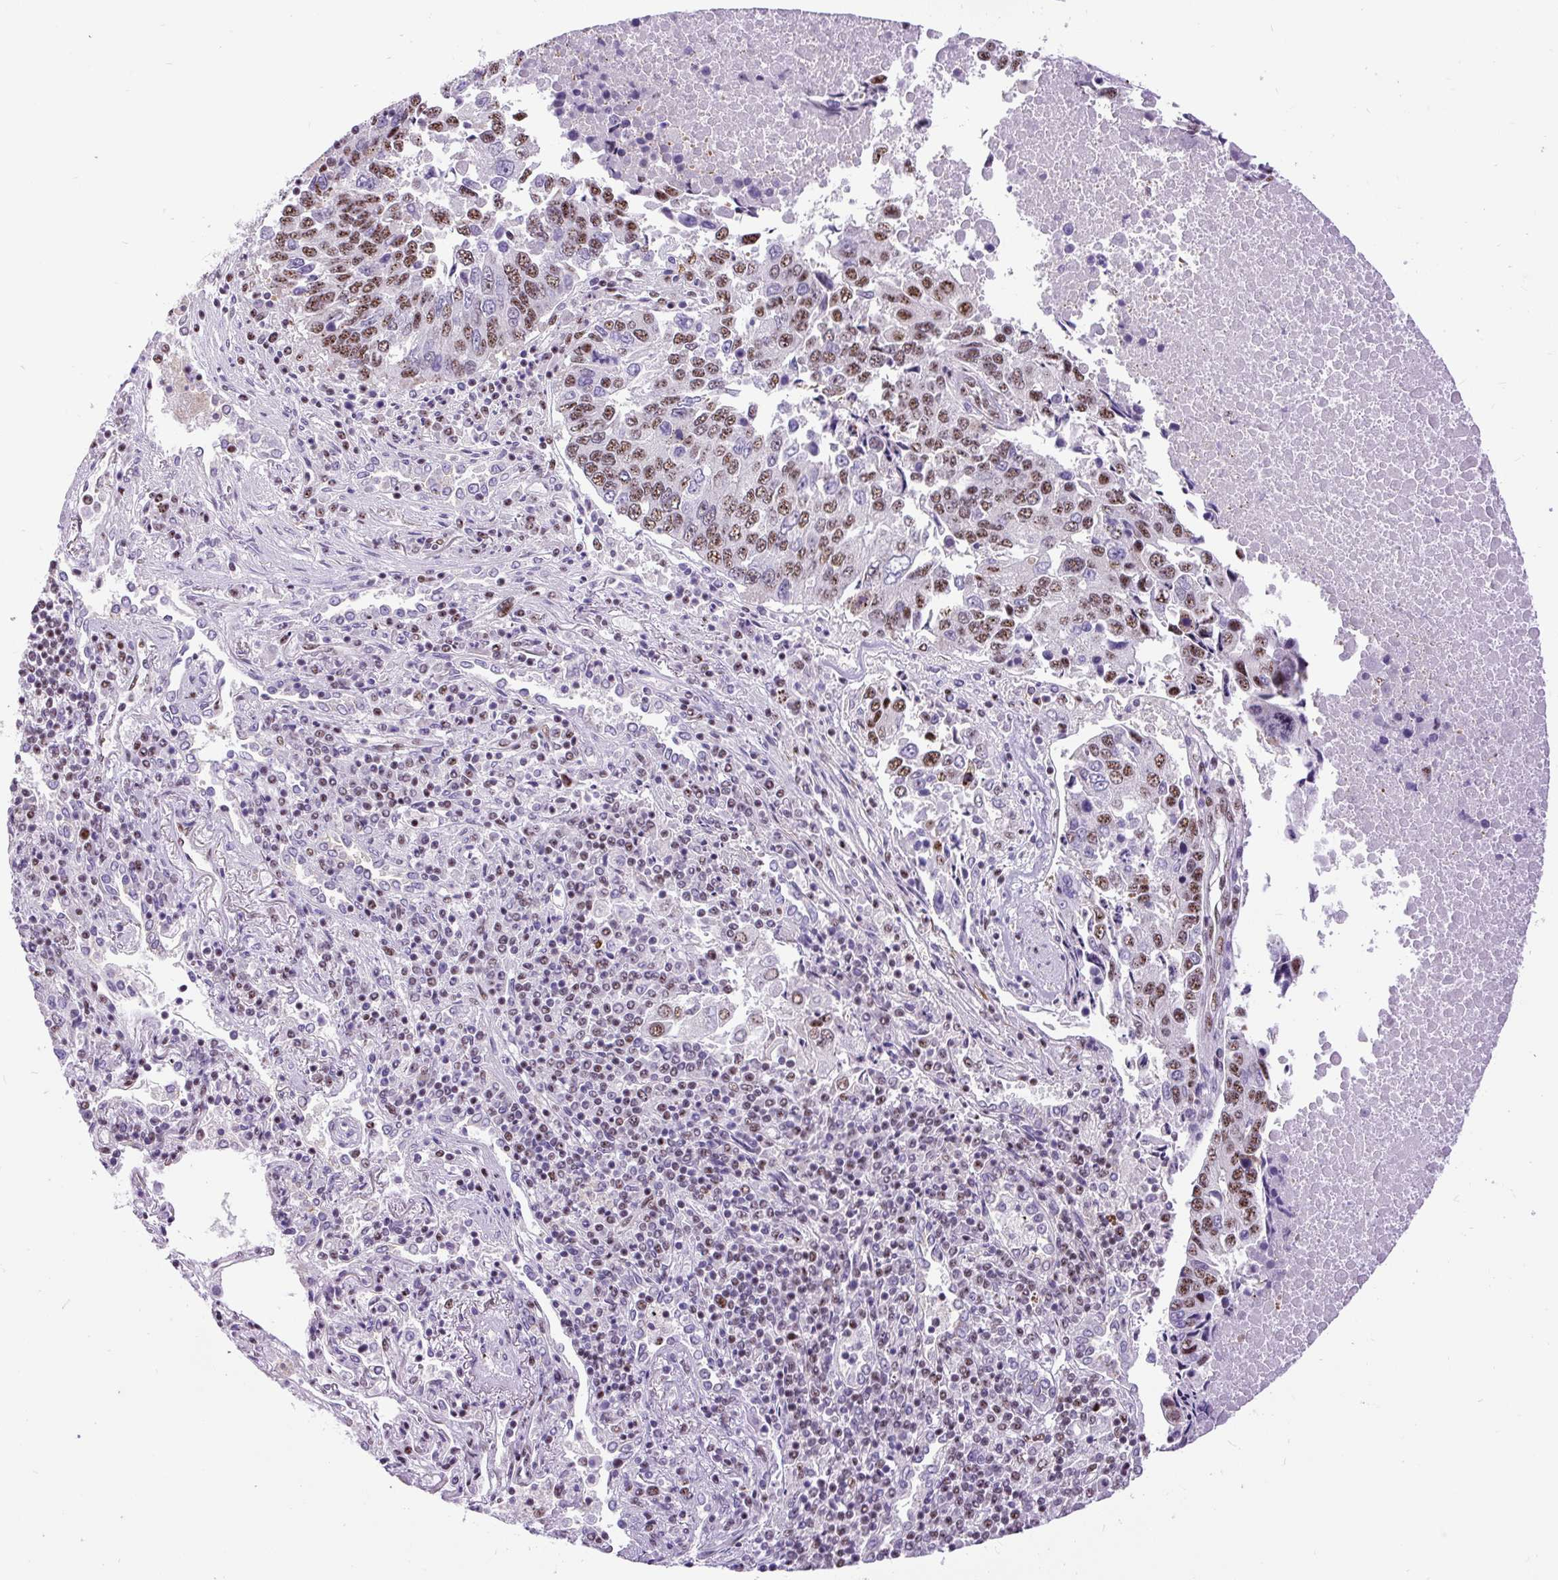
{"staining": {"intensity": "moderate", "quantity": ">75%", "location": "nuclear"}, "tissue": "lung cancer", "cell_type": "Tumor cells", "image_type": "cancer", "snomed": [{"axis": "morphology", "description": "Squamous cell carcinoma, NOS"}, {"axis": "topography", "description": "Lung"}], "caption": "High-power microscopy captured an immunohistochemistry micrograph of lung cancer (squamous cell carcinoma), revealing moderate nuclear positivity in about >75% of tumor cells.", "gene": "SMC5", "patient": {"sex": "female", "age": 66}}